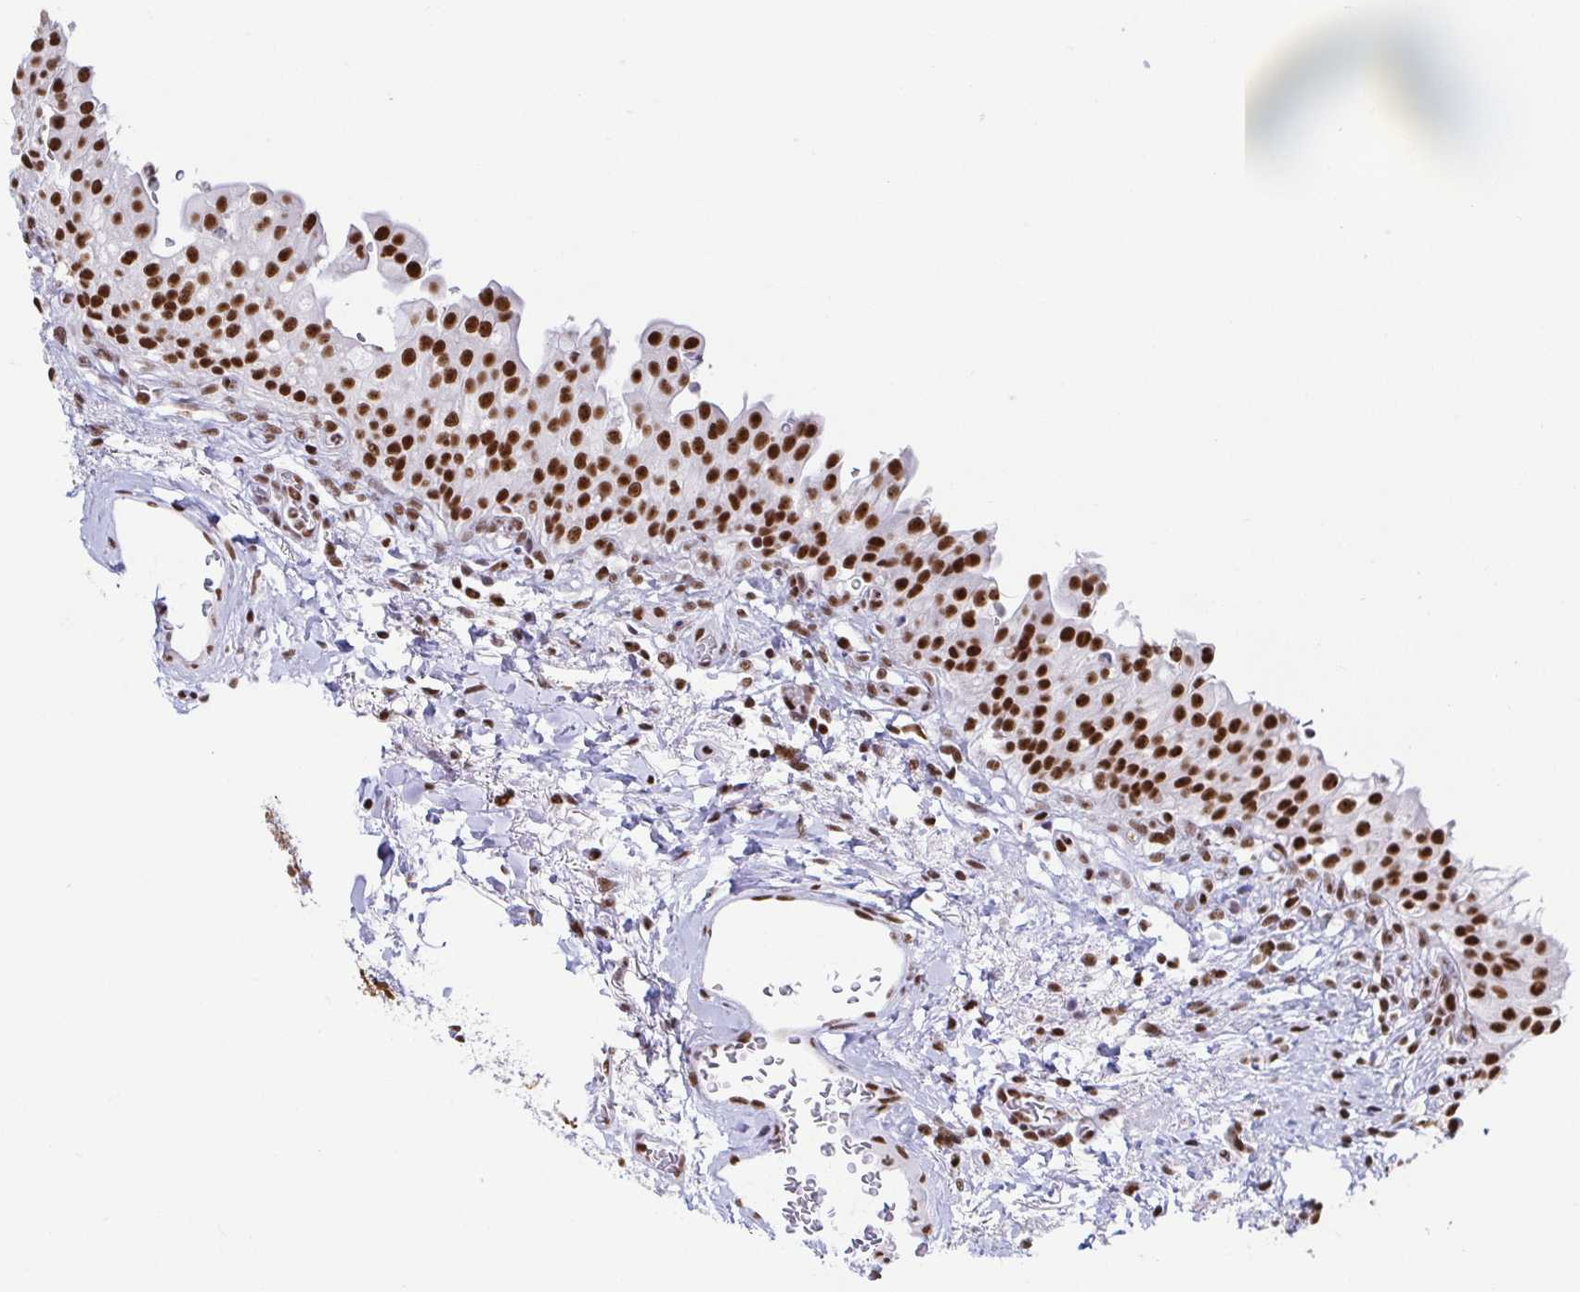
{"staining": {"intensity": "strong", "quantity": ">75%", "location": "nuclear"}, "tissue": "urinary bladder", "cell_type": "Urothelial cells", "image_type": "normal", "snomed": [{"axis": "morphology", "description": "Normal tissue, NOS"}, {"axis": "topography", "description": "Urinary bladder"}, {"axis": "topography", "description": "Peripheral nerve tissue"}], "caption": "An immunohistochemistry histopathology image of benign tissue is shown. Protein staining in brown highlights strong nuclear positivity in urinary bladder within urothelial cells.", "gene": "EWSR1", "patient": {"sex": "female", "age": 60}}